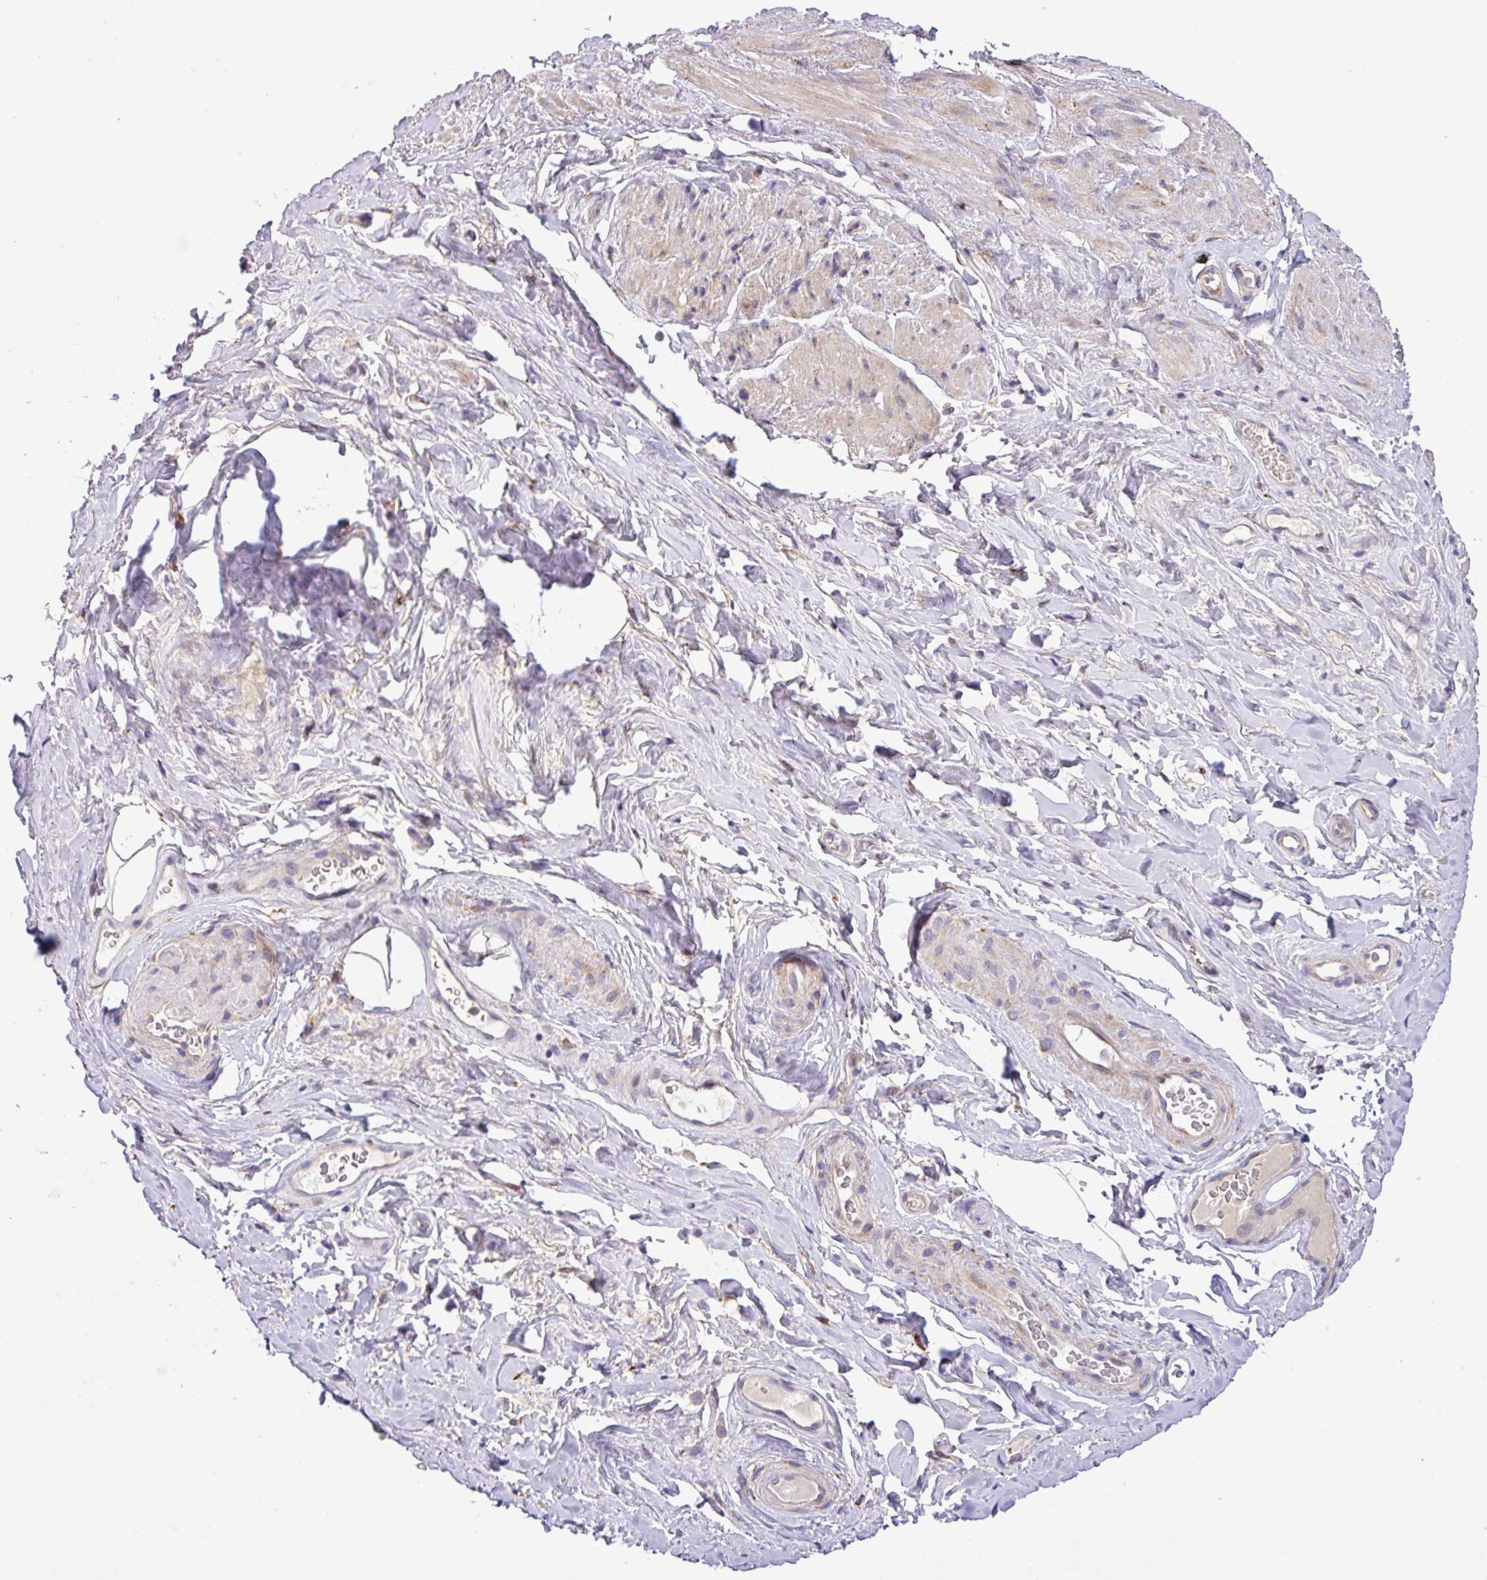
{"staining": {"intensity": "weak", "quantity": ">75%", "location": "cytoplasmic/membranous"}, "tissue": "smooth muscle", "cell_type": "Smooth muscle cells", "image_type": "normal", "snomed": [{"axis": "morphology", "description": "Normal tissue, NOS"}, {"axis": "topography", "description": "Smooth muscle"}, {"axis": "topography", "description": "Peripheral nerve tissue"}], "caption": "The immunohistochemical stain labels weak cytoplasmic/membranous staining in smooth muscle cells of benign smooth muscle.", "gene": "TM2D2", "patient": {"sex": "male", "age": 69}}